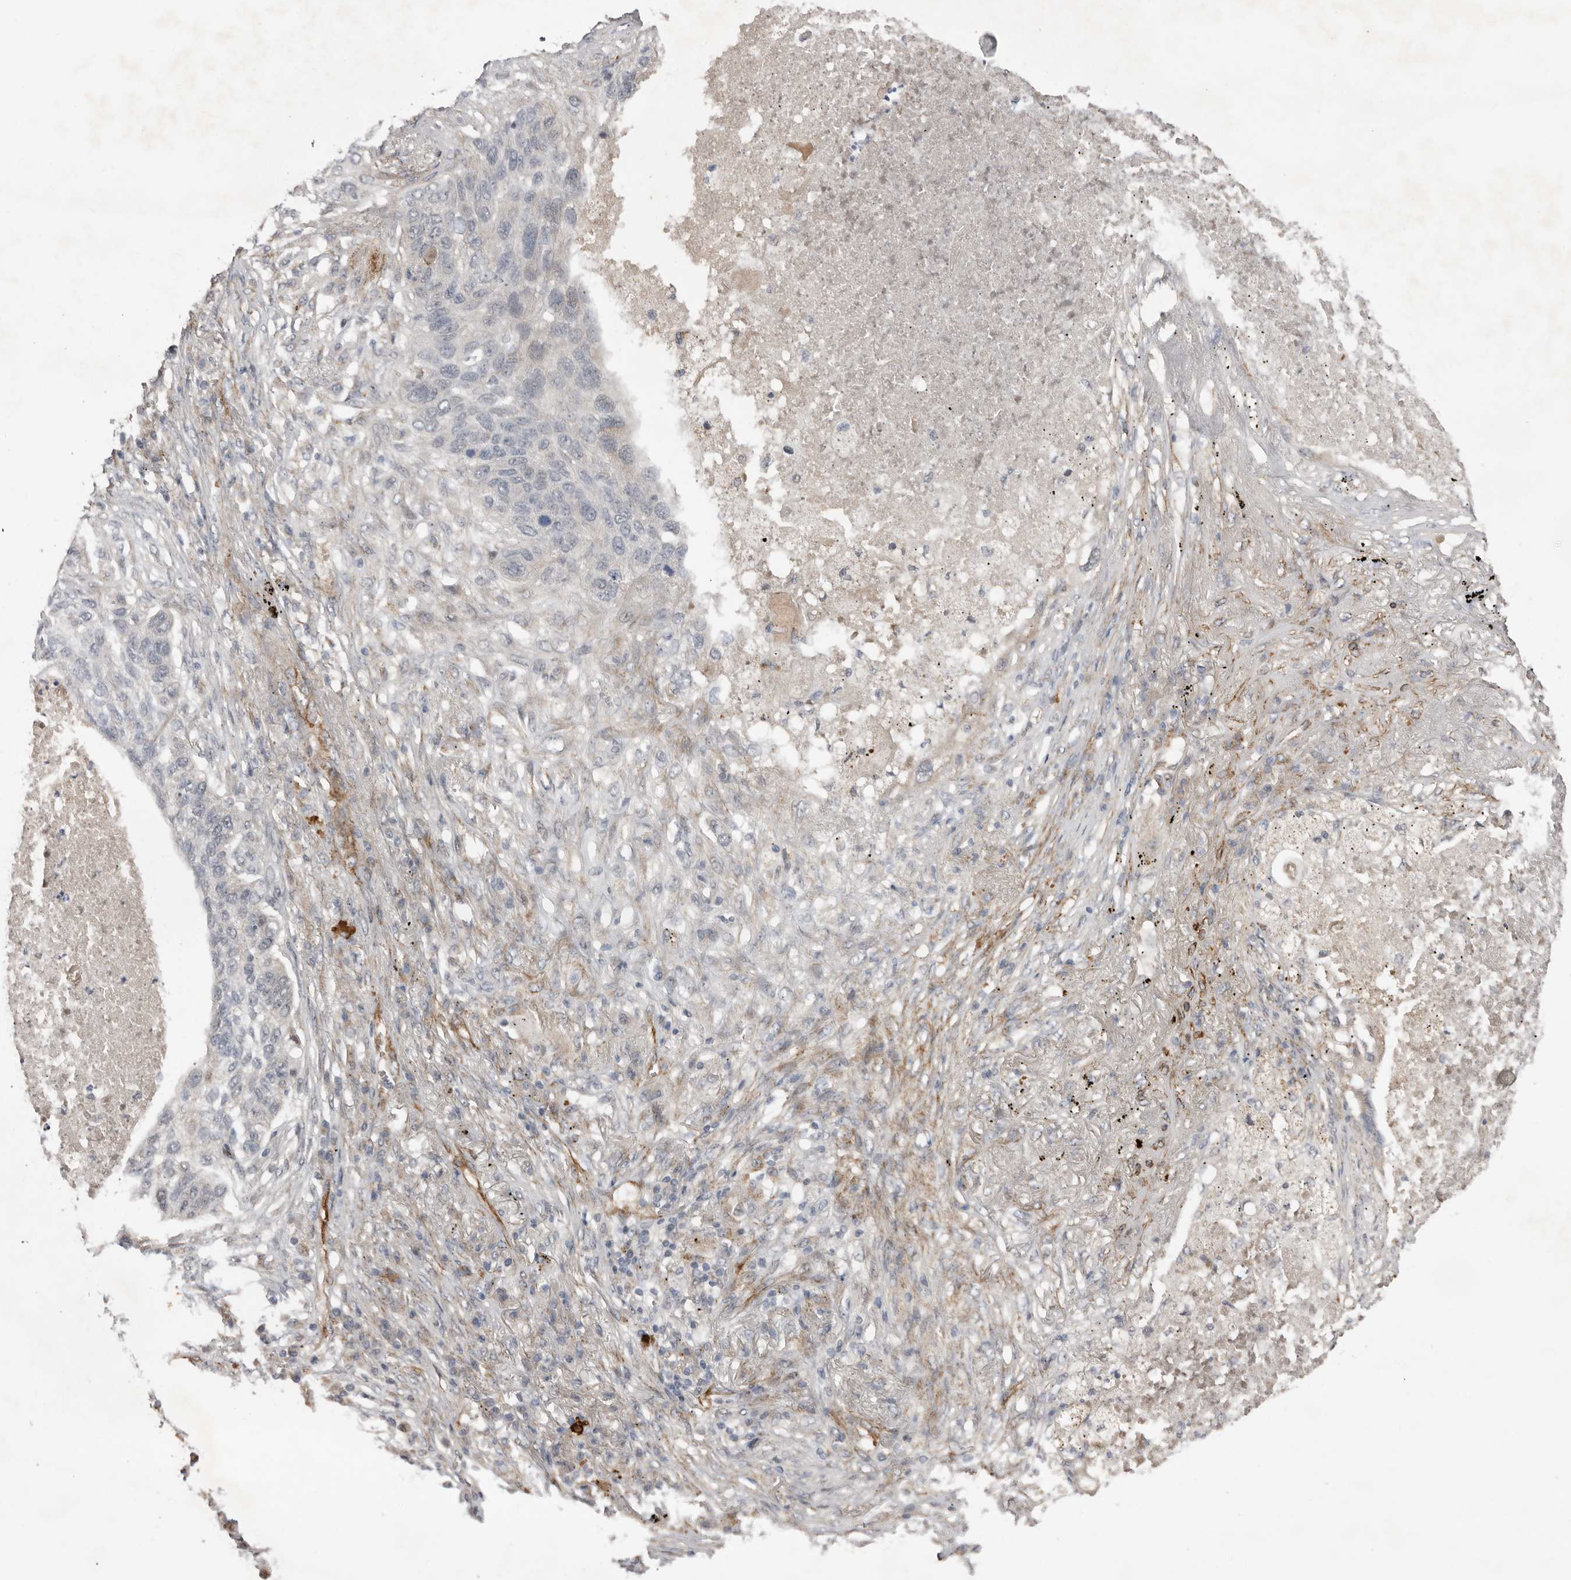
{"staining": {"intensity": "negative", "quantity": "none", "location": "none"}, "tissue": "lung cancer", "cell_type": "Tumor cells", "image_type": "cancer", "snomed": [{"axis": "morphology", "description": "Squamous cell carcinoma, NOS"}, {"axis": "topography", "description": "Lung"}], "caption": "Immunohistochemistry of squamous cell carcinoma (lung) reveals no expression in tumor cells. (Immunohistochemistry, brightfield microscopy, high magnification).", "gene": "RANBP17", "patient": {"sex": "female", "age": 63}}